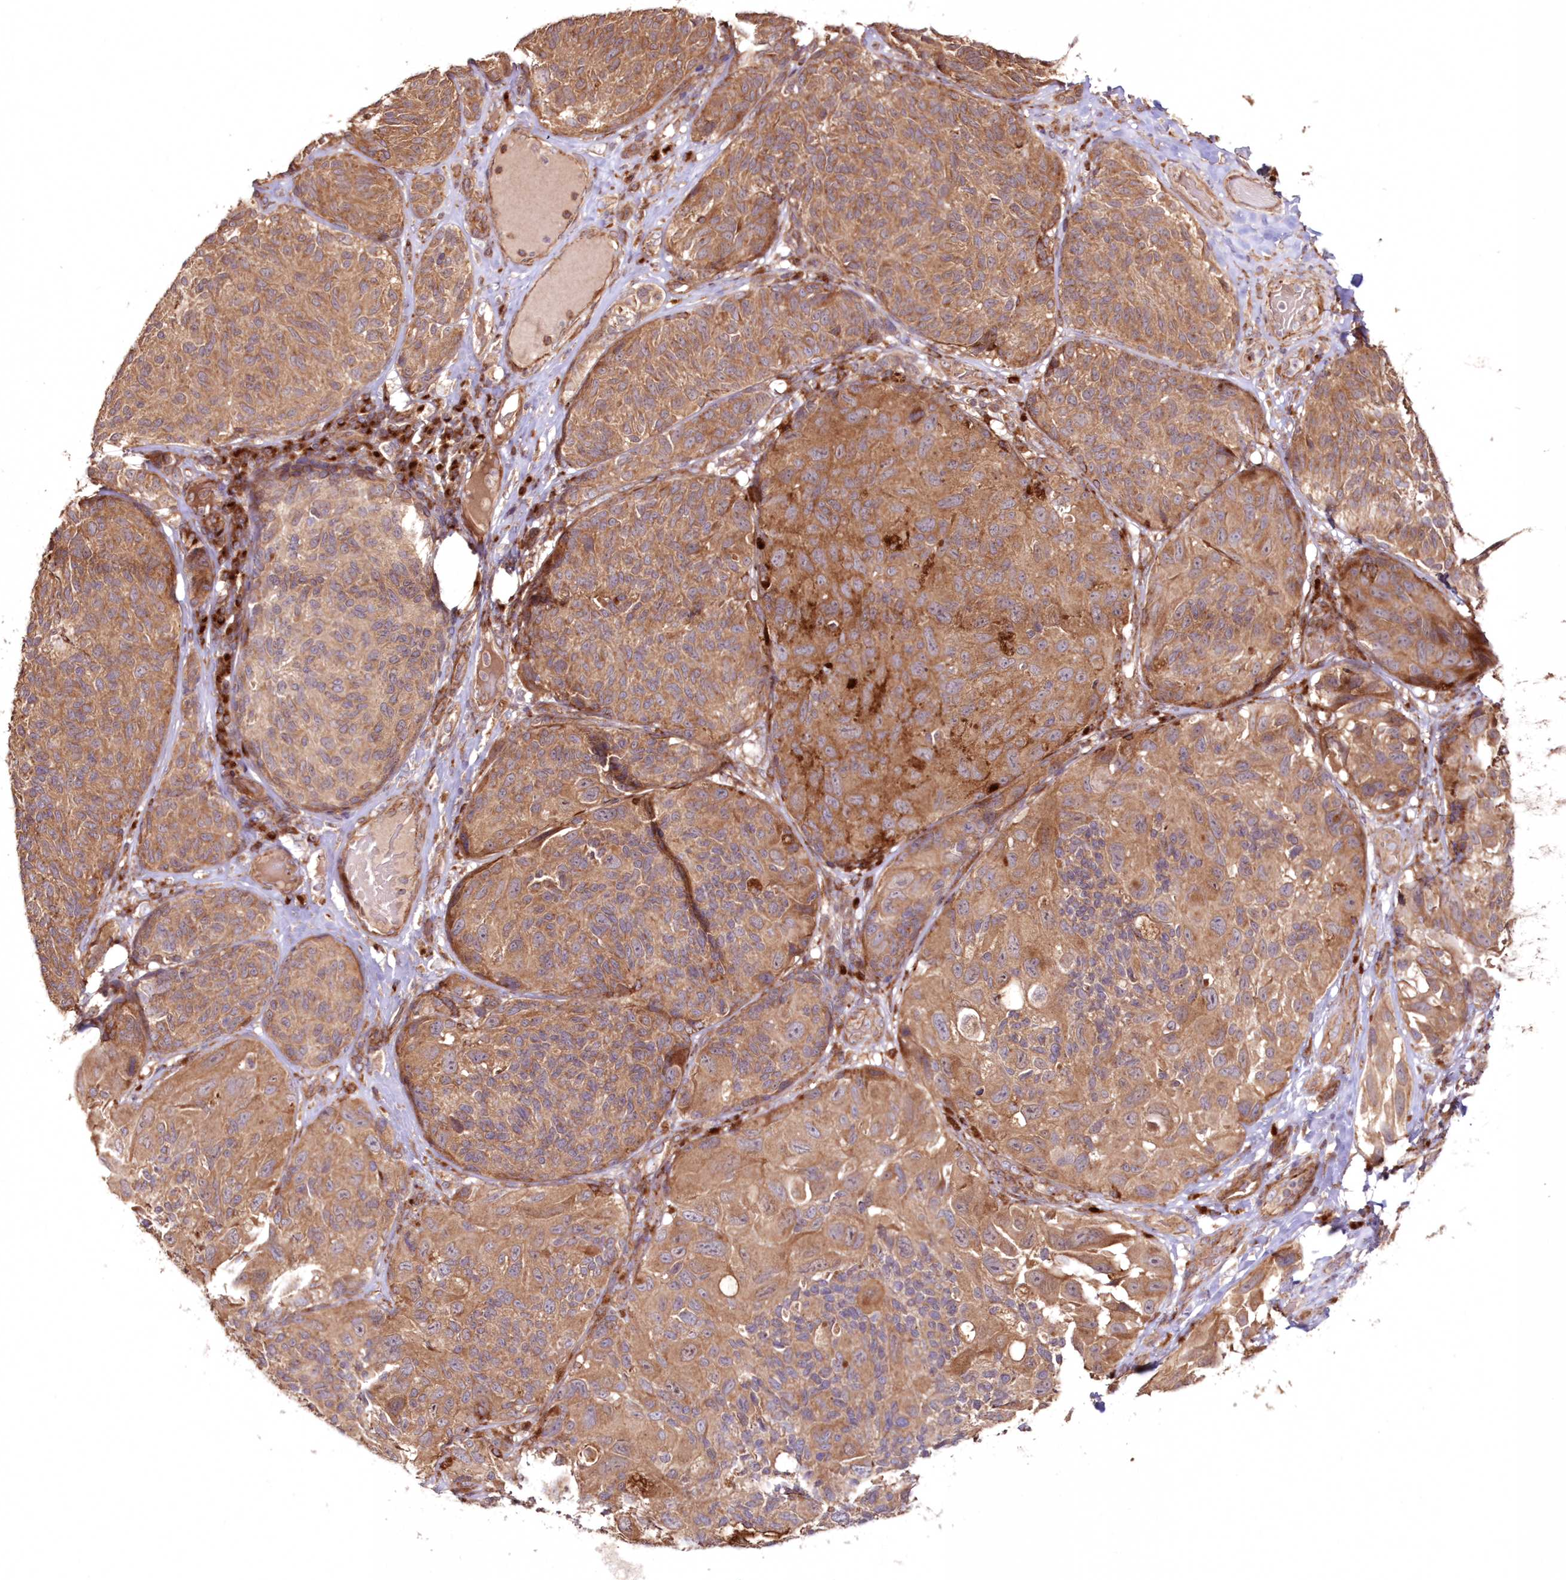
{"staining": {"intensity": "moderate", "quantity": ">75%", "location": "cytoplasmic/membranous"}, "tissue": "melanoma", "cell_type": "Tumor cells", "image_type": "cancer", "snomed": [{"axis": "morphology", "description": "Malignant melanoma, NOS"}, {"axis": "topography", "description": "Skin"}], "caption": "A brown stain highlights moderate cytoplasmic/membranous staining of a protein in malignant melanoma tumor cells.", "gene": "DDO", "patient": {"sex": "female", "age": 73}}